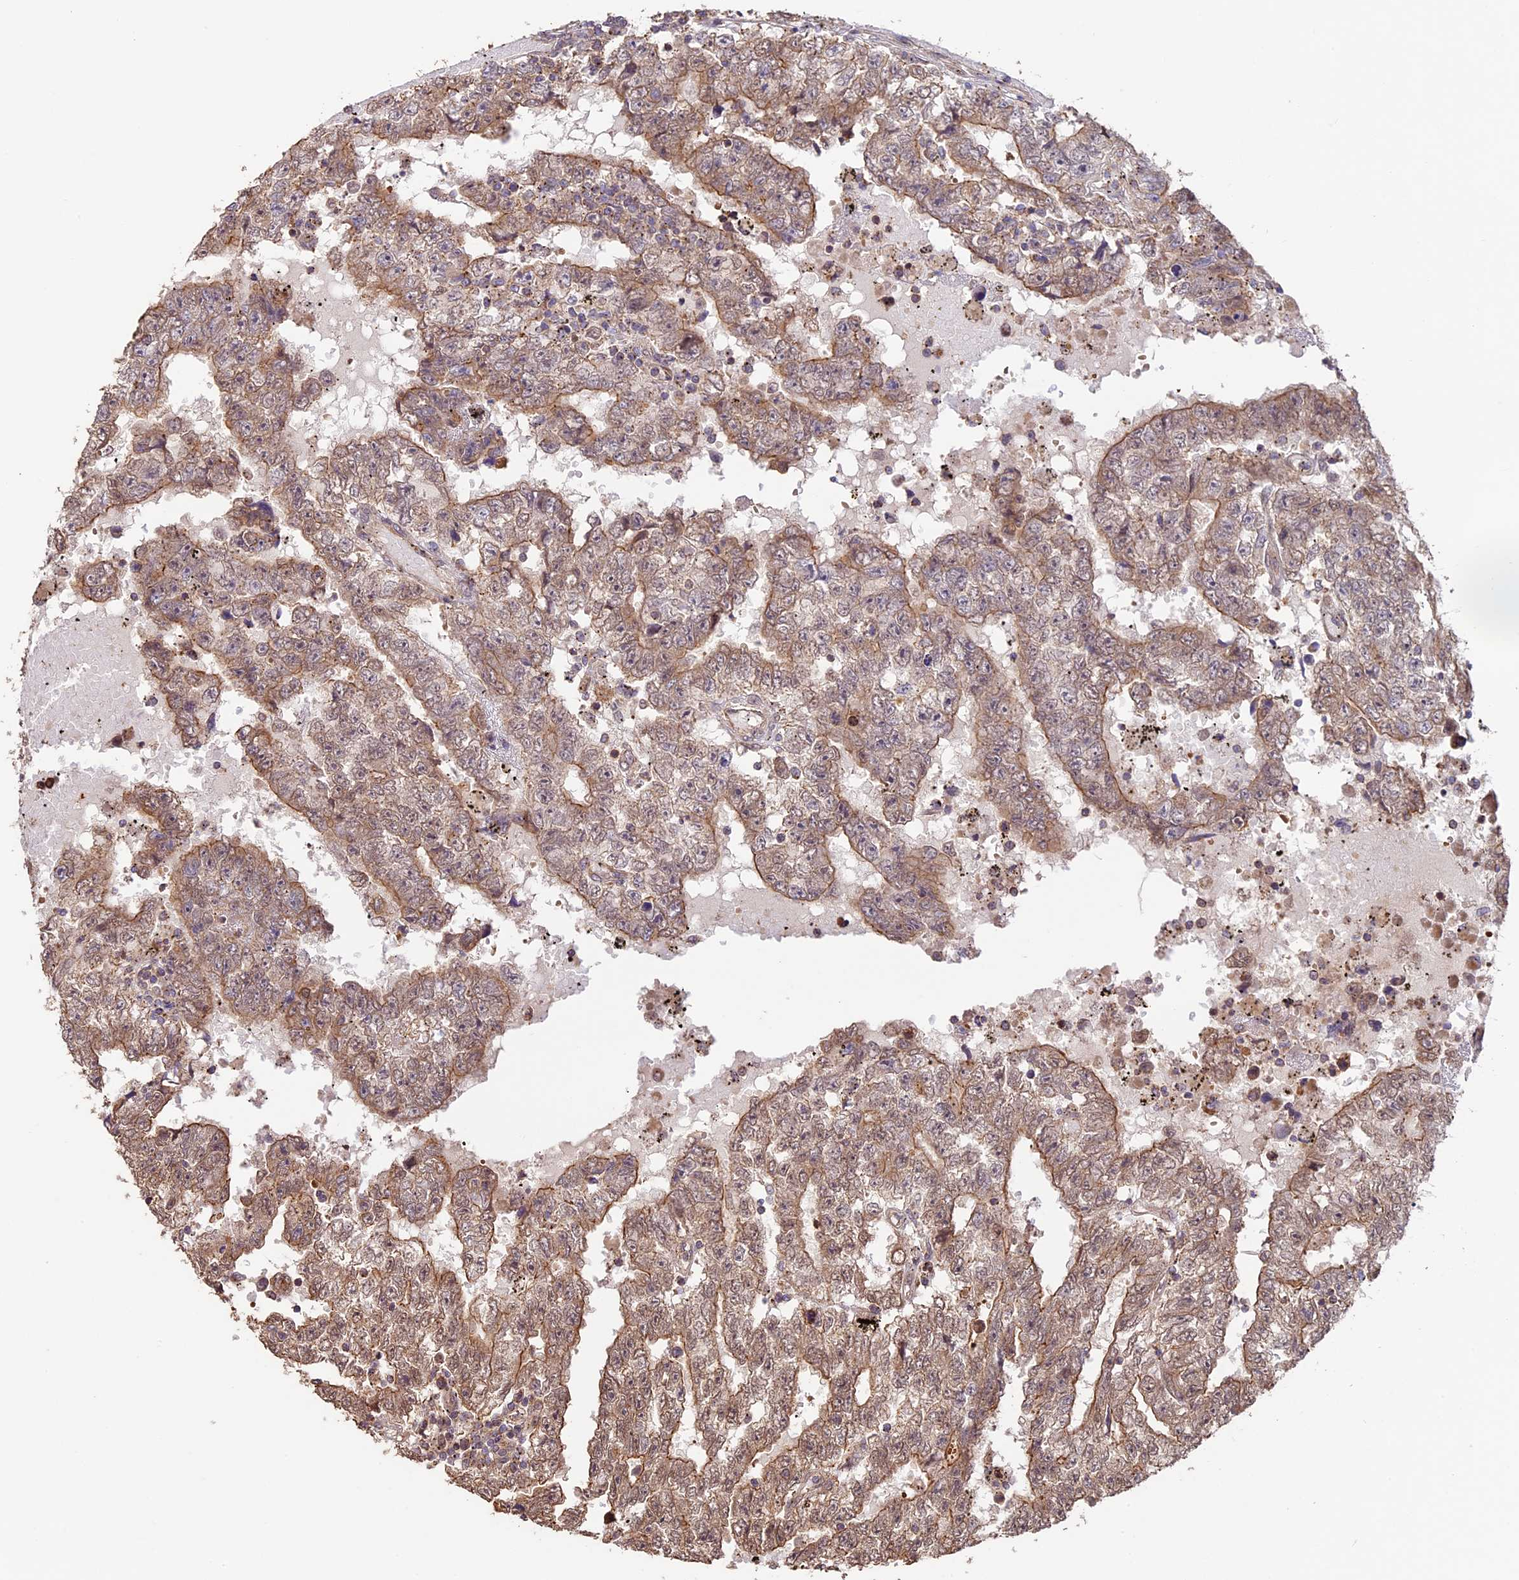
{"staining": {"intensity": "moderate", "quantity": ">75%", "location": "cytoplasmic/membranous"}, "tissue": "testis cancer", "cell_type": "Tumor cells", "image_type": "cancer", "snomed": [{"axis": "morphology", "description": "Carcinoma, Embryonal, NOS"}, {"axis": "topography", "description": "Testis"}], "caption": "This photomicrograph shows IHC staining of testis cancer, with medium moderate cytoplasmic/membranous staining in approximately >75% of tumor cells.", "gene": "BCAS4", "patient": {"sex": "male", "age": 25}}